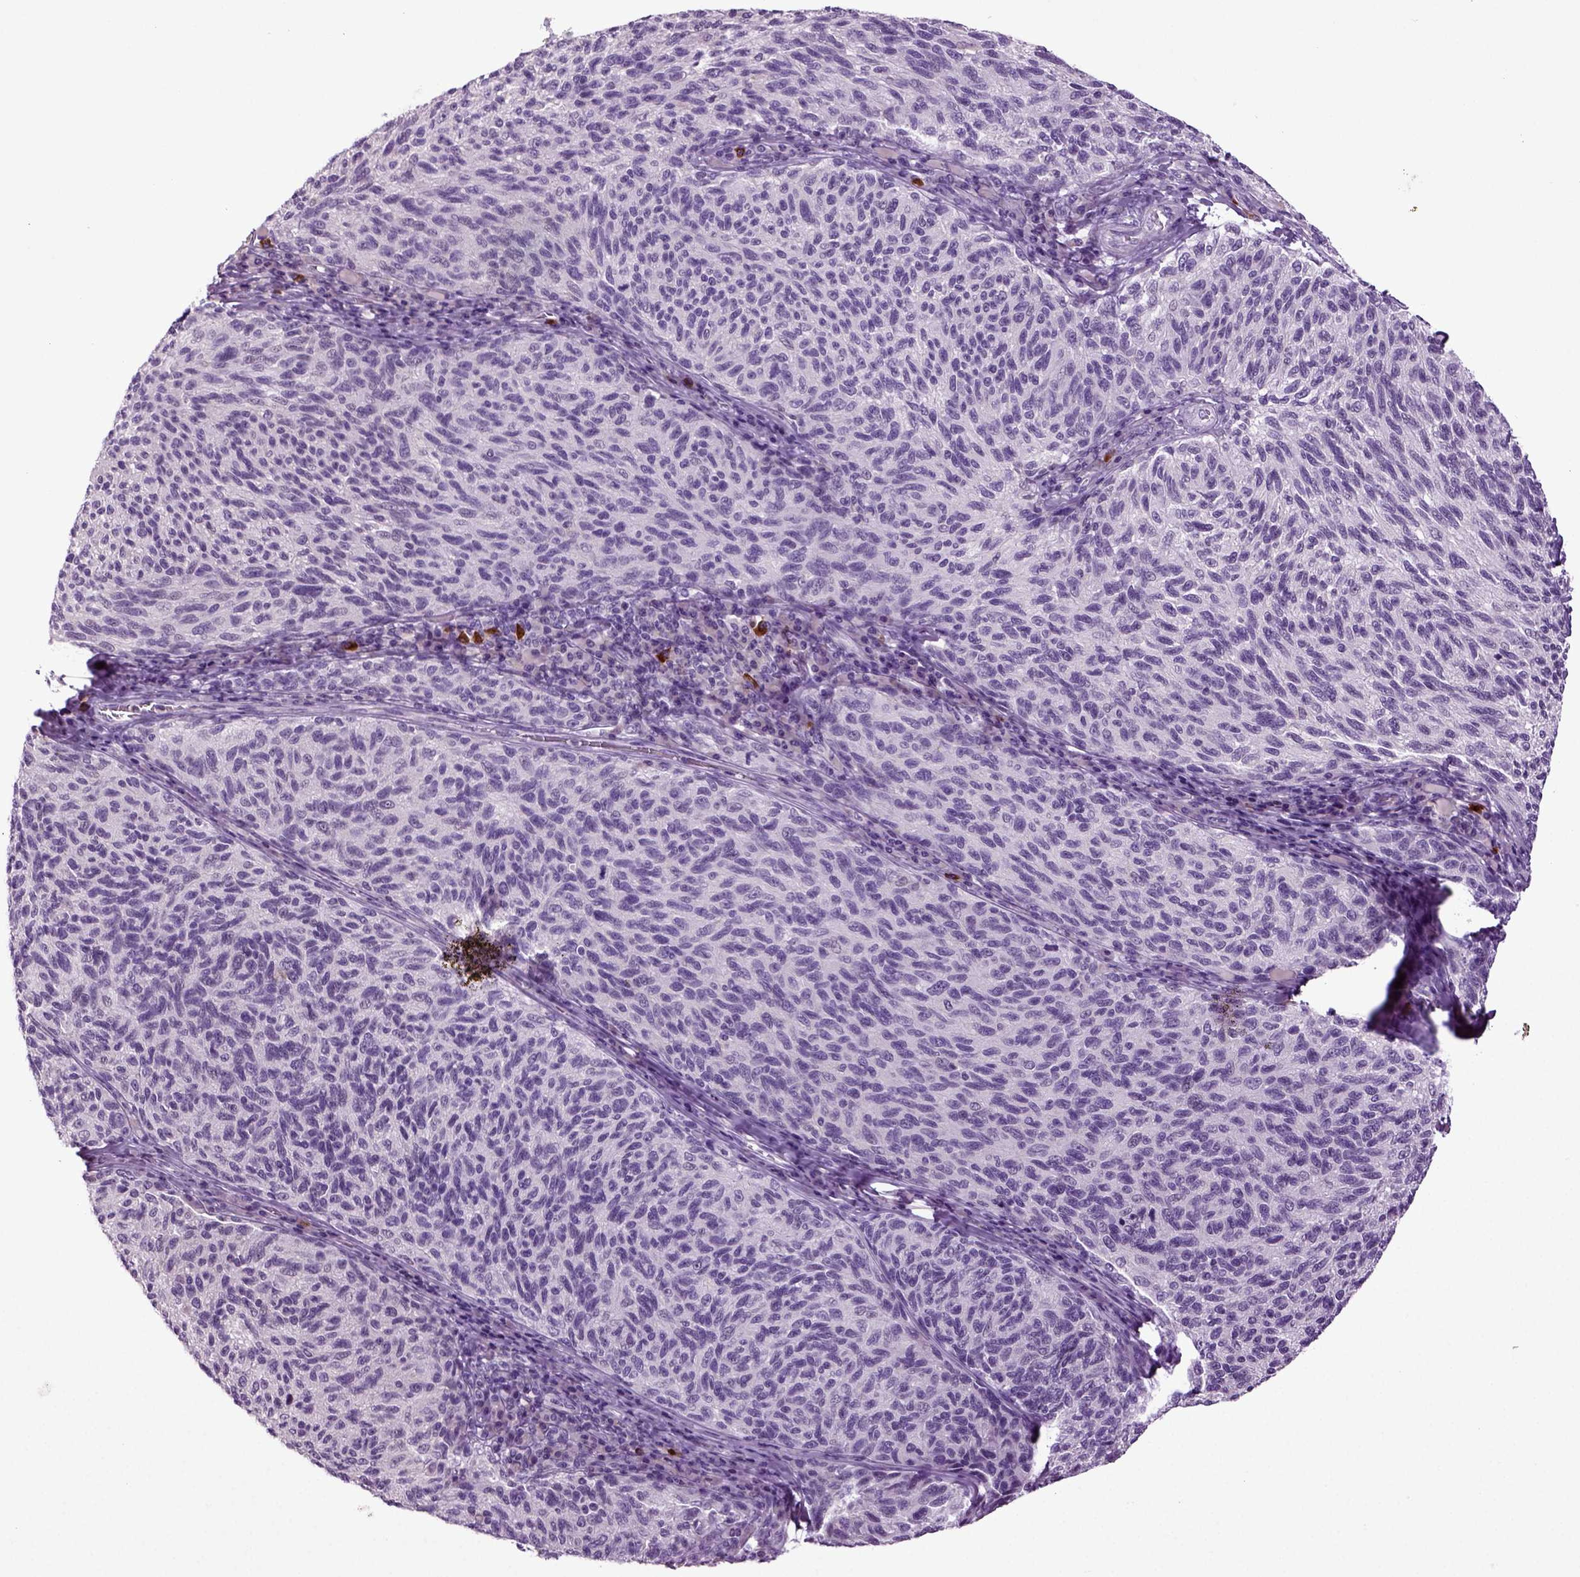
{"staining": {"intensity": "negative", "quantity": "none", "location": "none"}, "tissue": "melanoma", "cell_type": "Tumor cells", "image_type": "cancer", "snomed": [{"axis": "morphology", "description": "Malignant melanoma, NOS"}, {"axis": "topography", "description": "Skin"}], "caption": "Malignant melanoma was stained to show a protein in brown. There is no significant positivity in tumor cells.", "gene": "FGF11", "patient": {"sex": "female", "age": 73}}